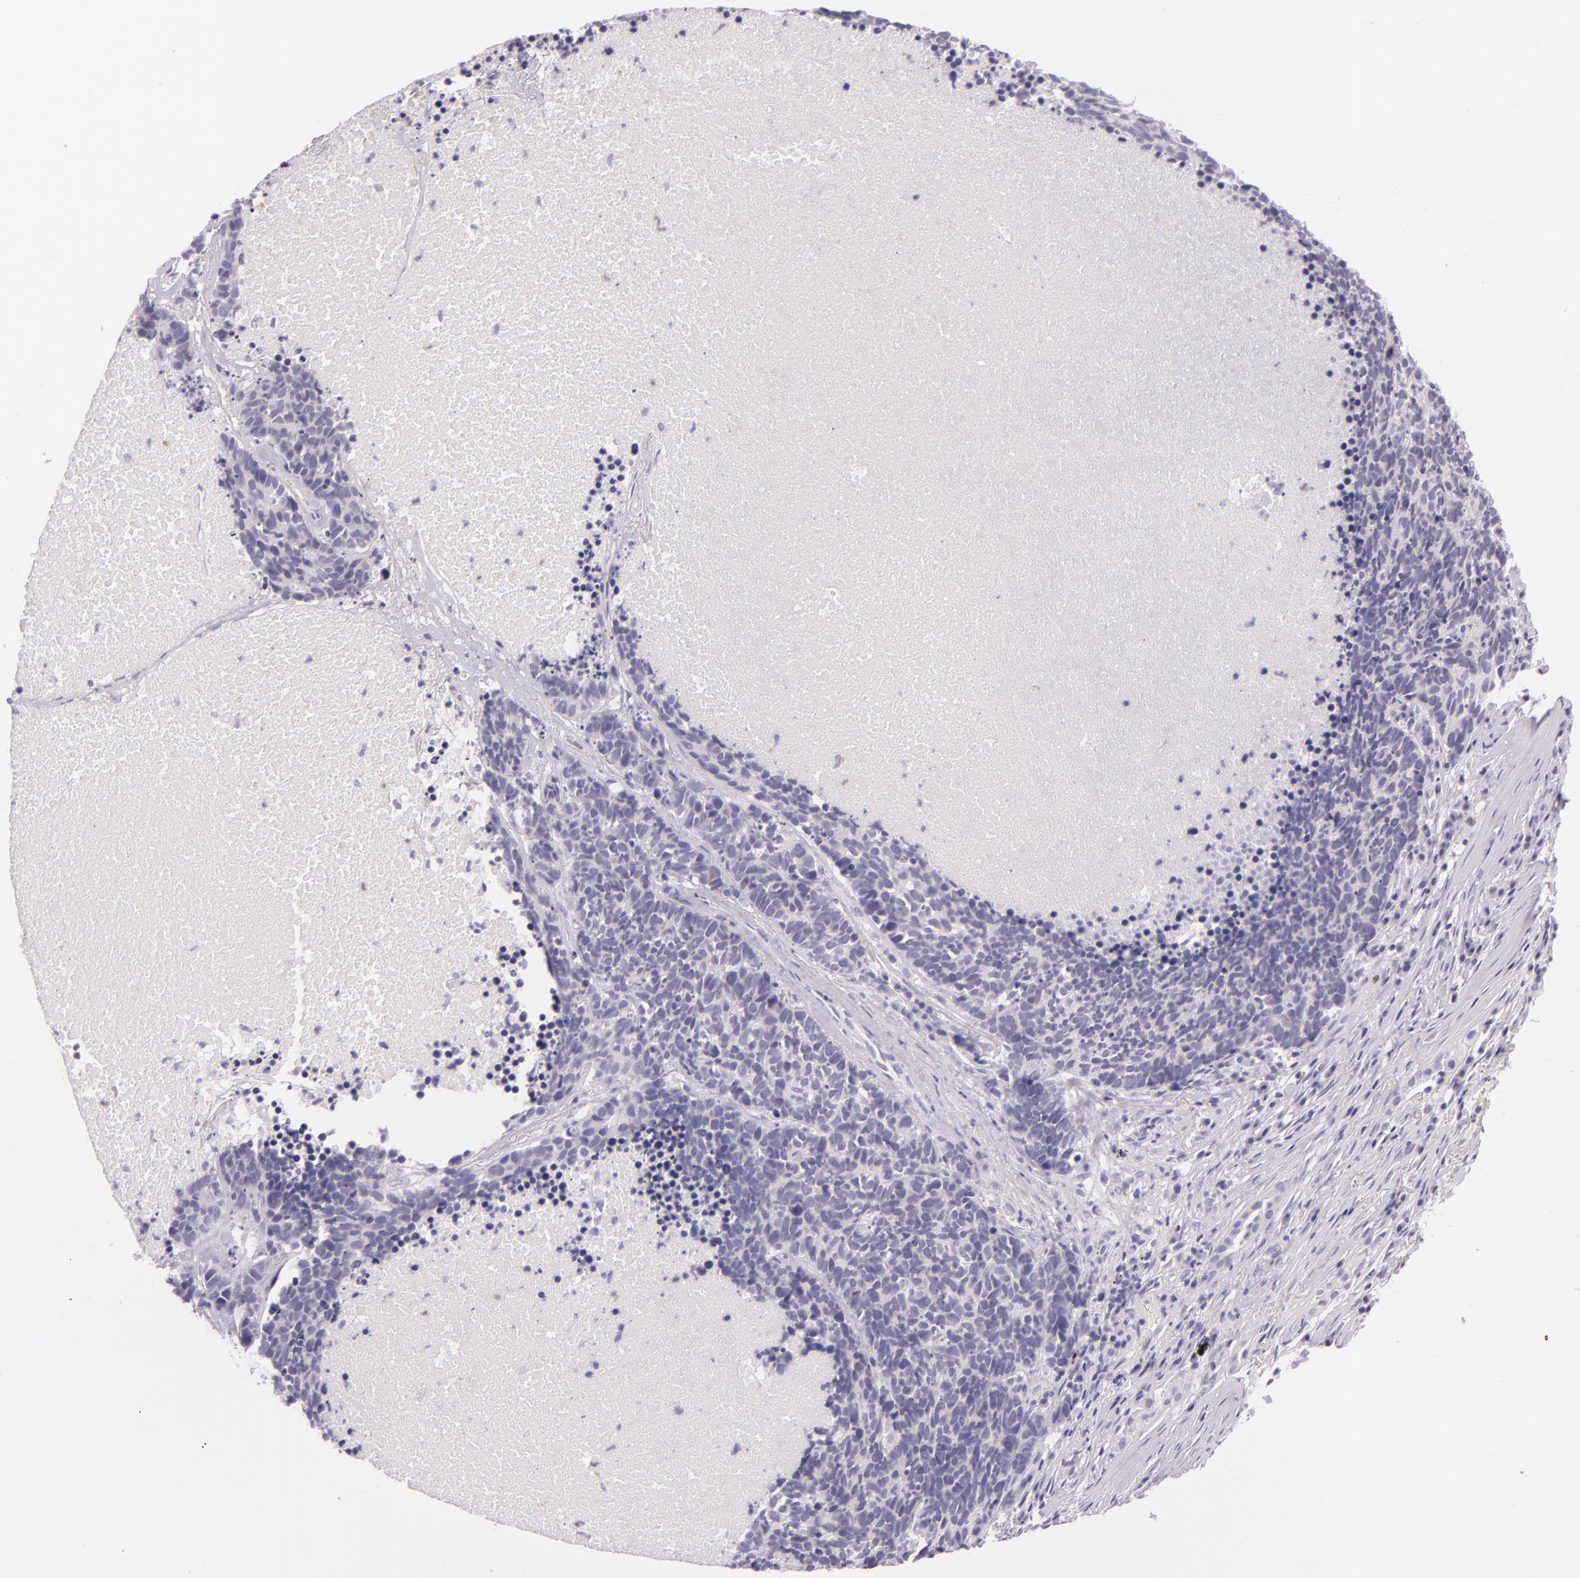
{"staining": {"intensity": "negative", "quantity": "none", "location": "none"}, "tissue": "lung cancer", "cell_type": "Tumor cells", "image_type": "cancer", "snomed": [{"axis": "morphology", "description": "Neoplasm, malignant, NOS"}, {"axis": "topography", "description": "Lung"}], "caption": "Micrograph shows no protein expression in tumor cells of lung cancer tissue. (DAB IHC, high magnification).", "gene": "CBS", "patient": {"sex": "female", "age": 75}}